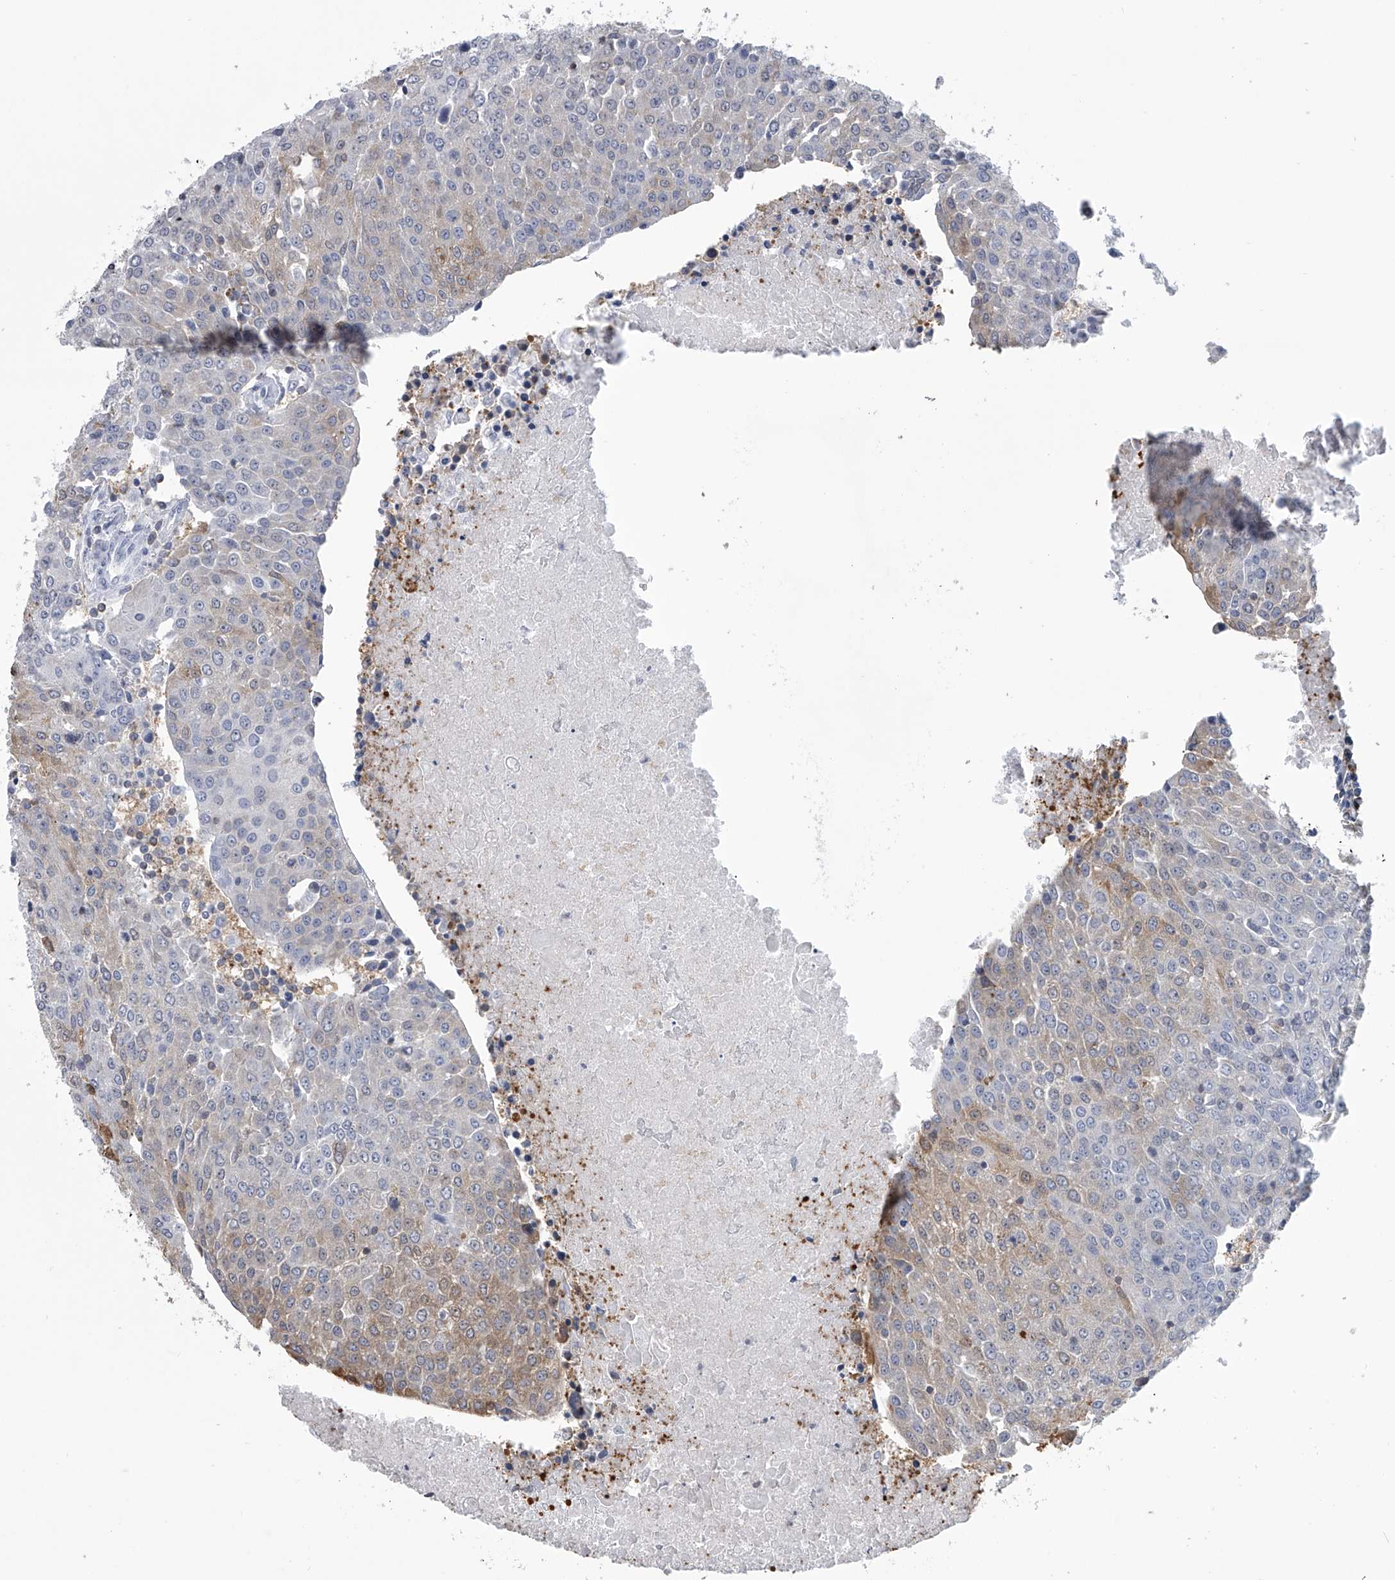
{"staining": {"intensity": "weak", "quantity": "<25%", "location": "cytoplasmic/membranous"}, "tissue": "urothelial cancer", "cell_type": "Tumor cells", "image_type": "cancer", "snomed": [{"axis": "morphology", "description": "Urothelial carcinoma, High grade"}, {"axis": "topography", "description": "Urinary bladder"}], "caption": "An image of human high-grade urothelial carcinoma is negative for staining in tumor cells.", "gene": "TASP1", "patient": {"sex": "female", "age": 85}}